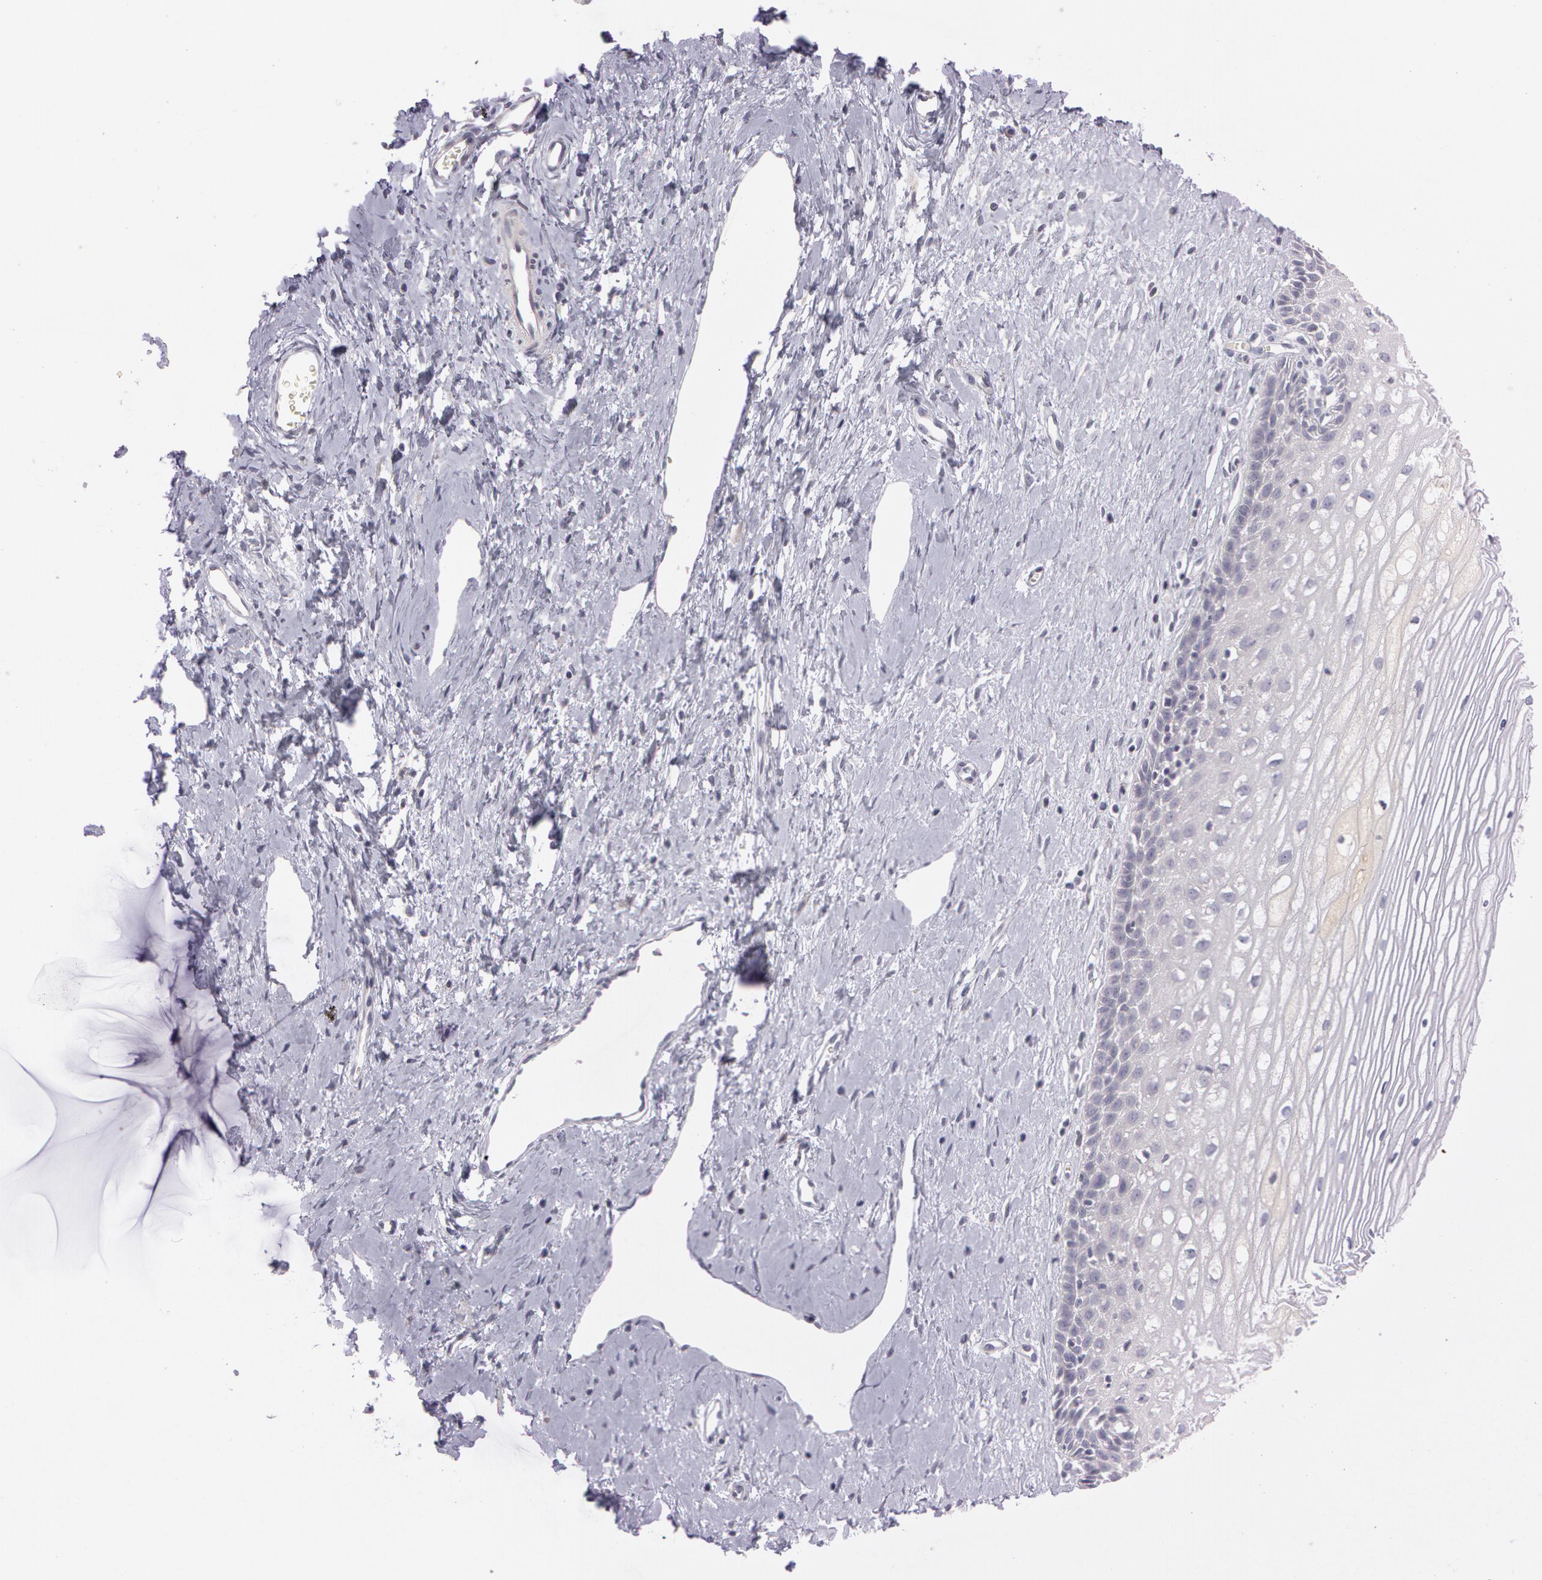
{"staining": {"intensity": "weak", "quantity": "<25%", "location": "cytoplasmic/membranous"}, "tissue": "cervix", "cell_type": "Glandular cells", "image_type": "normal", "snomed": [{"axis": "morphology", "description": "Normal tissue, NOS"}, {"axis": "topography", "description": "Cervix"}], "caption": "The histopathology image shows no significant staining in glandular cells of cervix. (DAB (3,3'-diaminobenzidine) immunohistochemistry (IHC) with hematoxylin counter stain).", "gene": "MXRA5", "patient": {"sex": "female", "age": 40}}